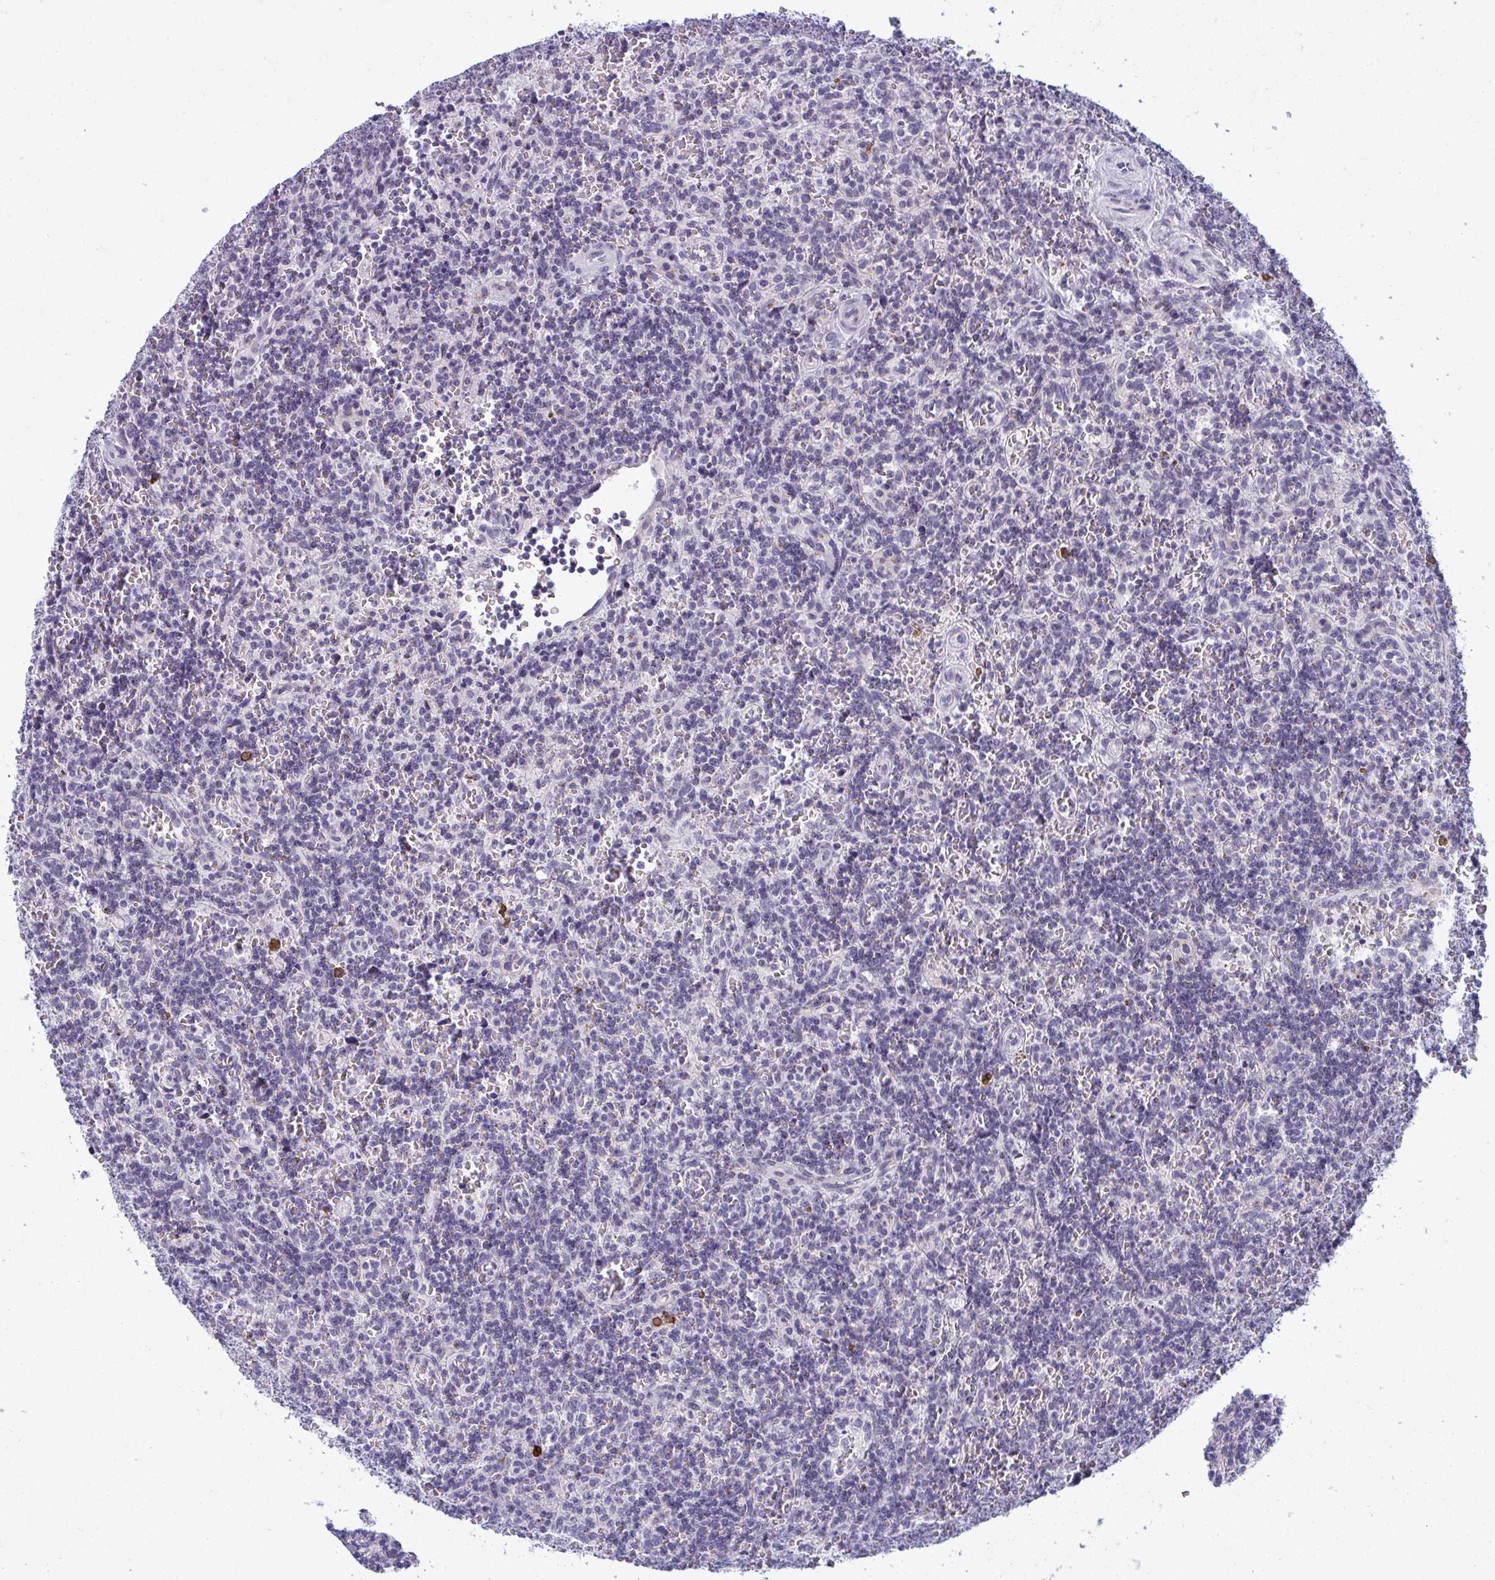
{"staining": {"intensity": "negative", "quantity": "none", "location": "none"}, "tissue": "lymphoma", "cell_type": "Tumor cells", "image_type": "cancer", "snomed": [{"axis": "morphology", "description": "Malignant lymphoma, non-Hodgkin's type, Low grade"}, {"axis": "topography", "description": "Spleen"}], "caption": "This is an IHC micrograph of lymphoma. There is no positivity in tumor cells.", "gene": "DTX4", "patient": {"sex": "male", "age": 73}}